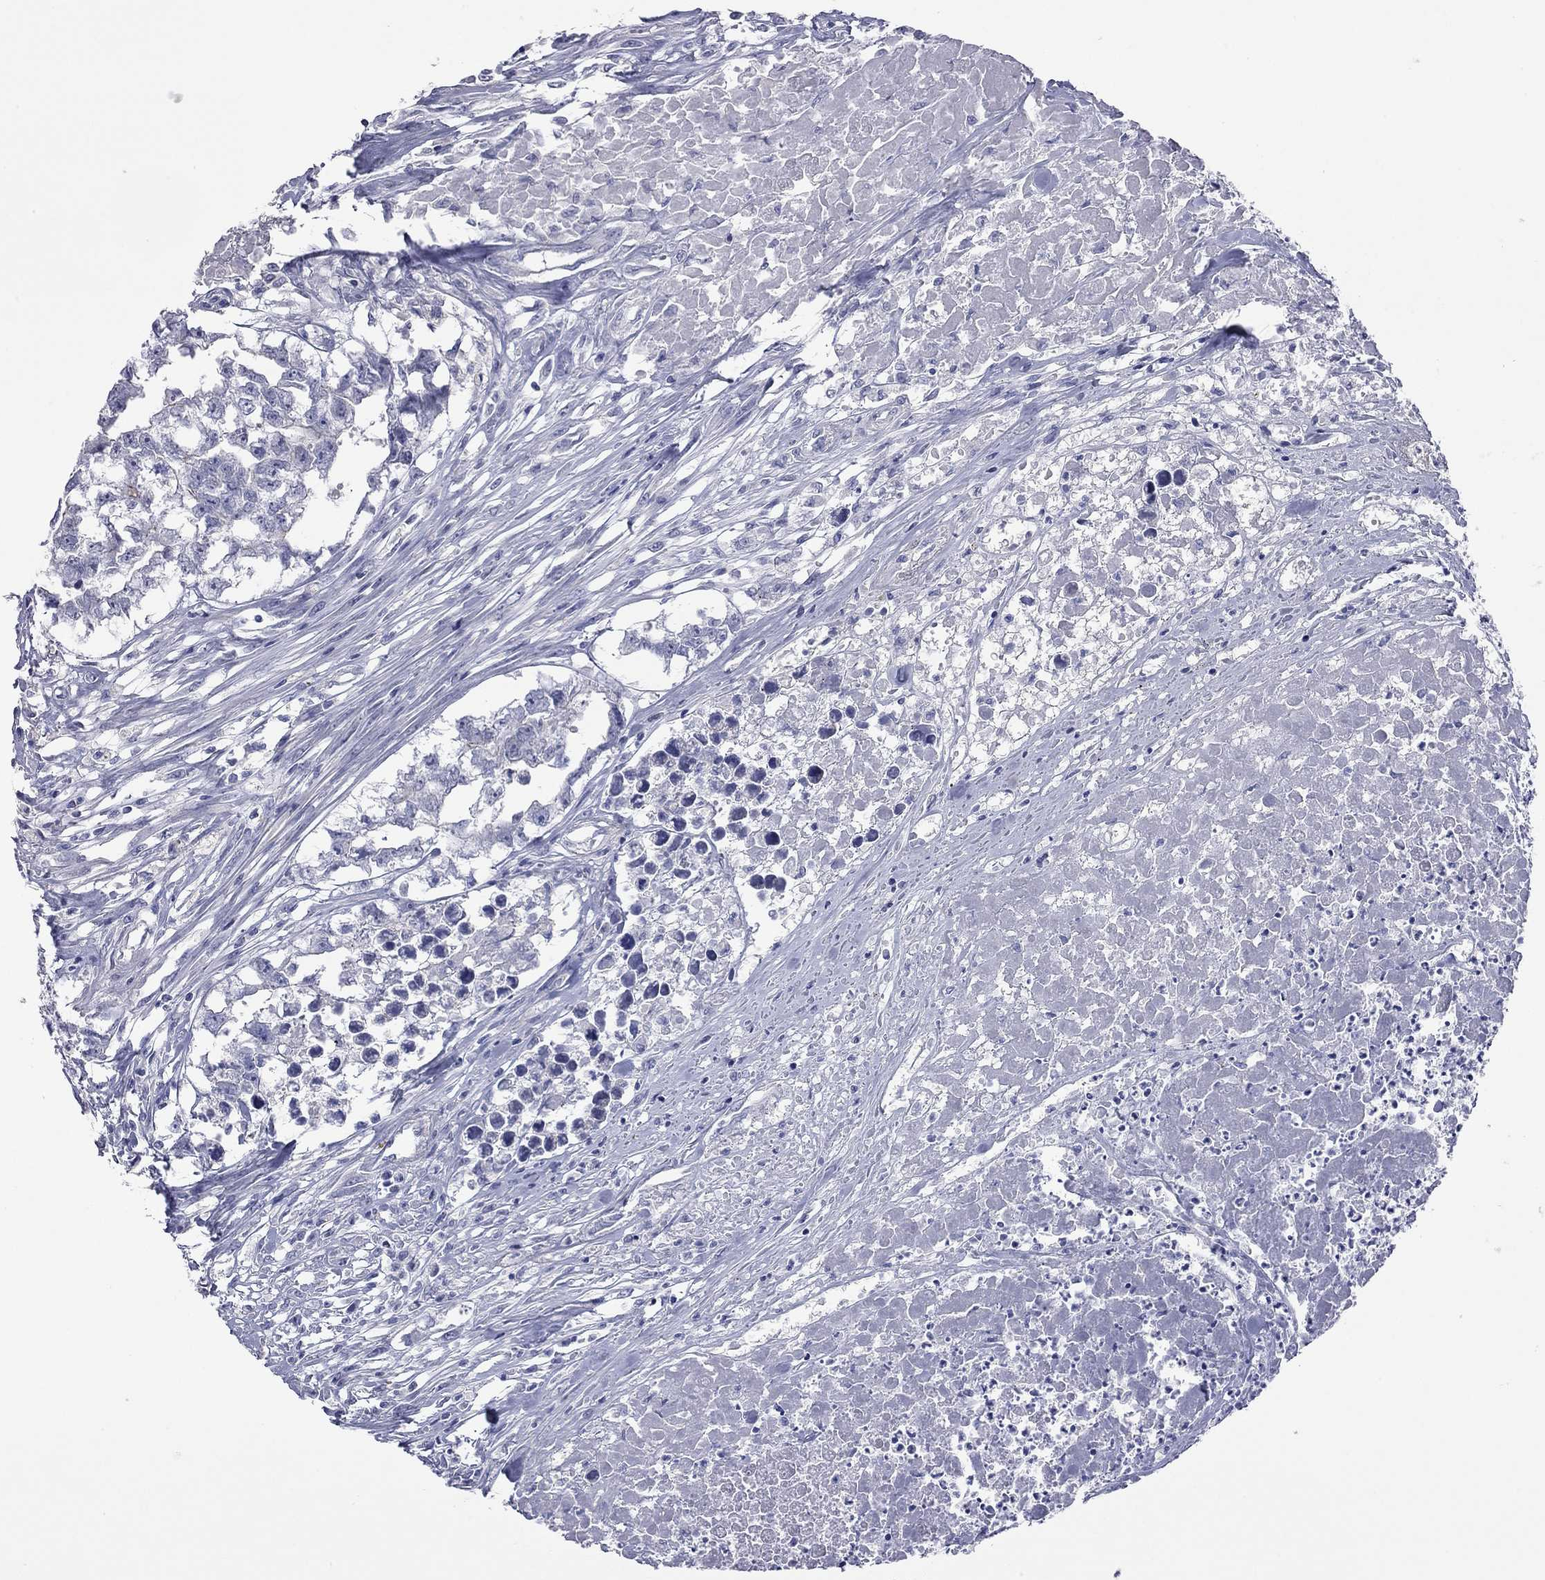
{"staining": {"intensity": "negative", "quantity": "none", "location": "none"}, "tissue": "testis cancer", "cell_type": "Tumor cells", "image_type": "cancer", "snomed": [{"axis": "morphology", "description": "Carcinoma, Embryonal, NOS"}, {"axis": "morphology", "description": "Teratoma, malignant, NOS"}, {"axis": "topography", "description": "Testis"}], "caption": "A high-resolution micrograph shows immunohistochemistry (IHC) staining of testis cancer (teratoma (malignant)), which demonstrates no significant staining in tumor cells.", "gene": "ACTL7B", "patient": {"sex": "male", "age": 44}}